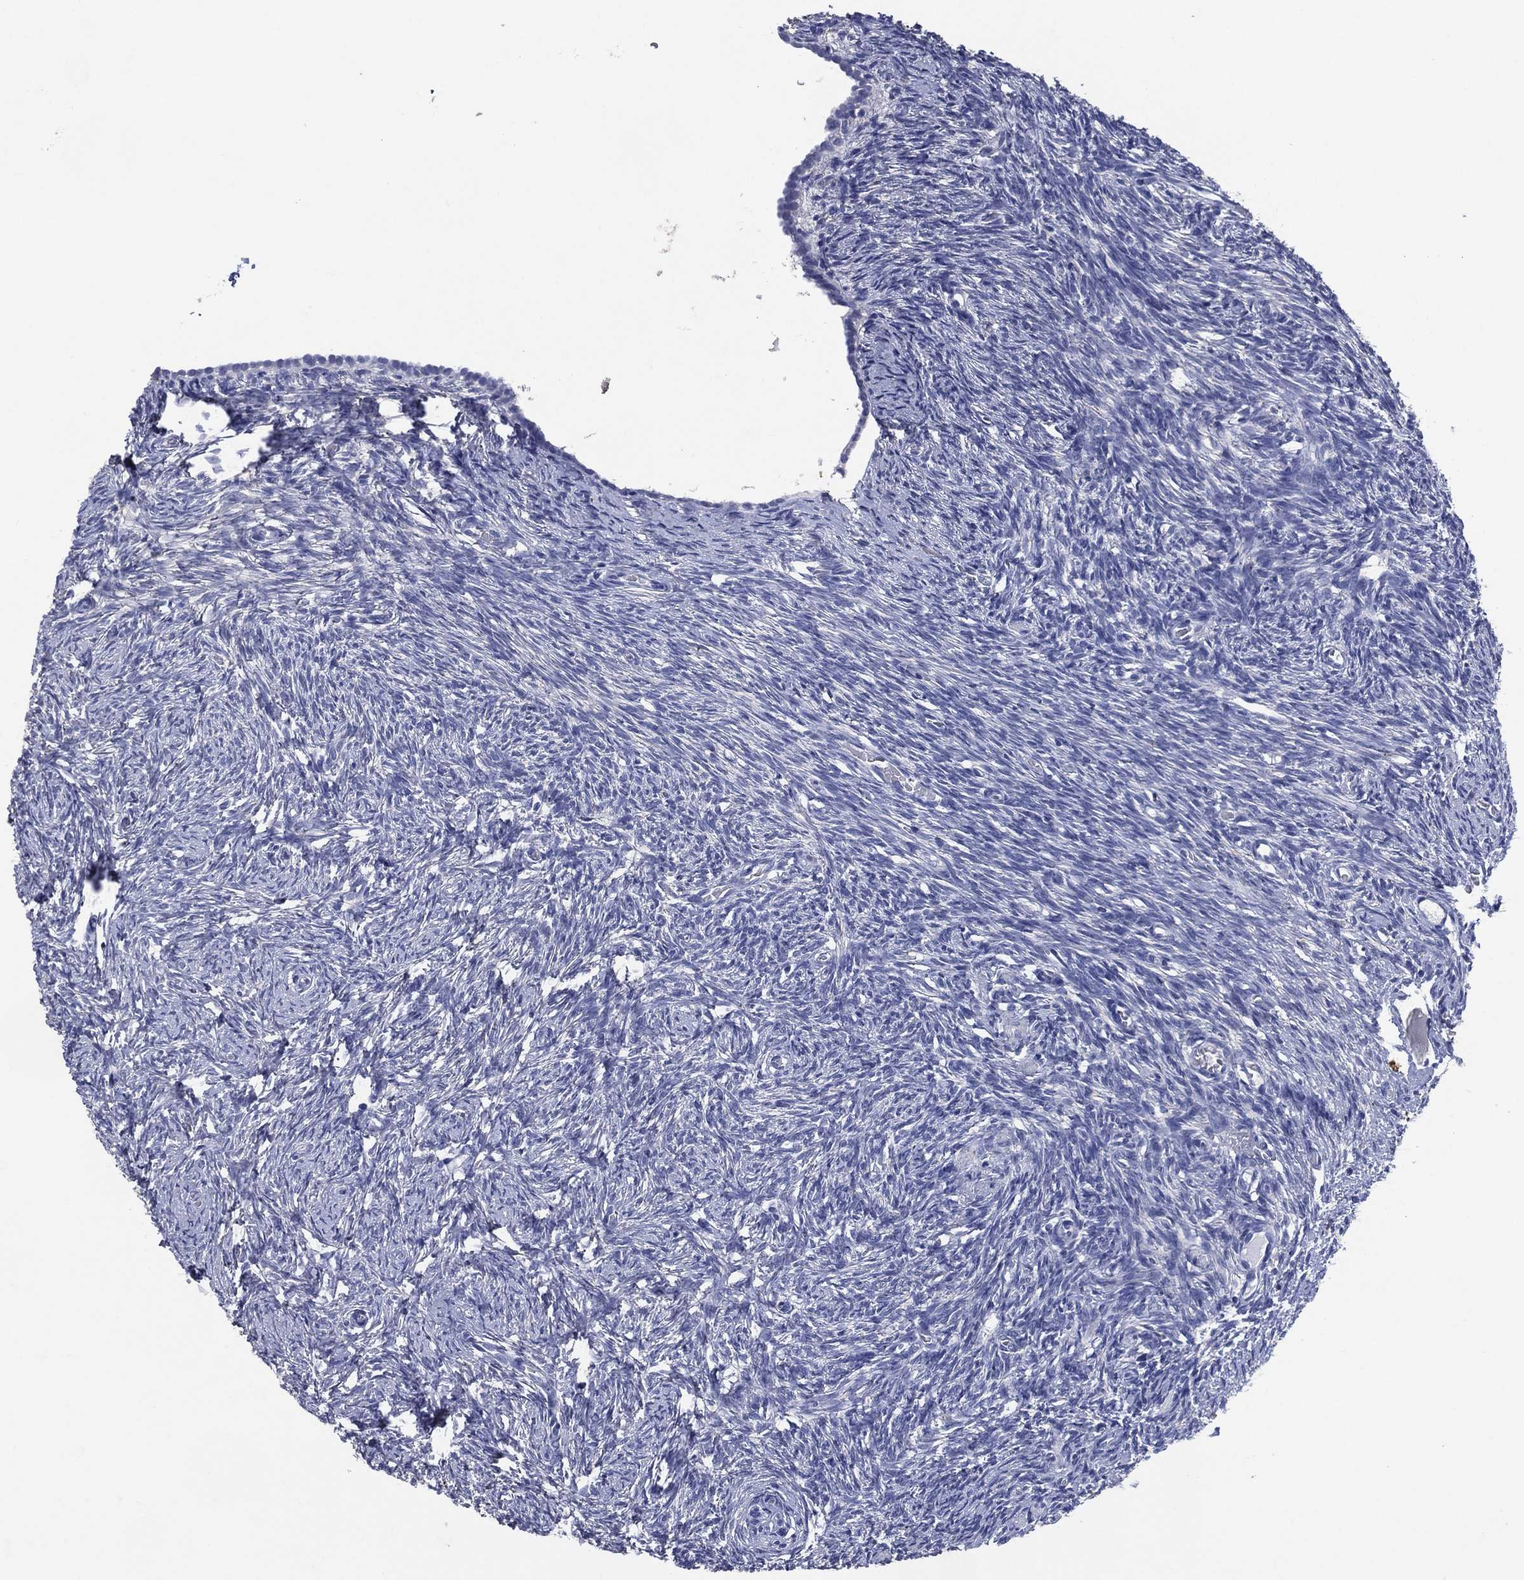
{"staining": {"intensity": "negative", "quantity": "none", "location": "none"}, "tissue": "ovary", "cell_type": "Ovarian stroma cells", "image_type": "normal", "snomed": [{"axis": "morphology", "description": "Normal tissue, NOS"}, {"axis": "topography", "description": "Ovary"}], "caption": "The image exhibits no staining of ovarian stroma cells in unremarkable ovary. The staining is performed using DAB brown chromogen with nuclei counter-stained in using hematoxylin.", "gene": "FSCN2", "patient": {"sex": "female", "age": 46}}